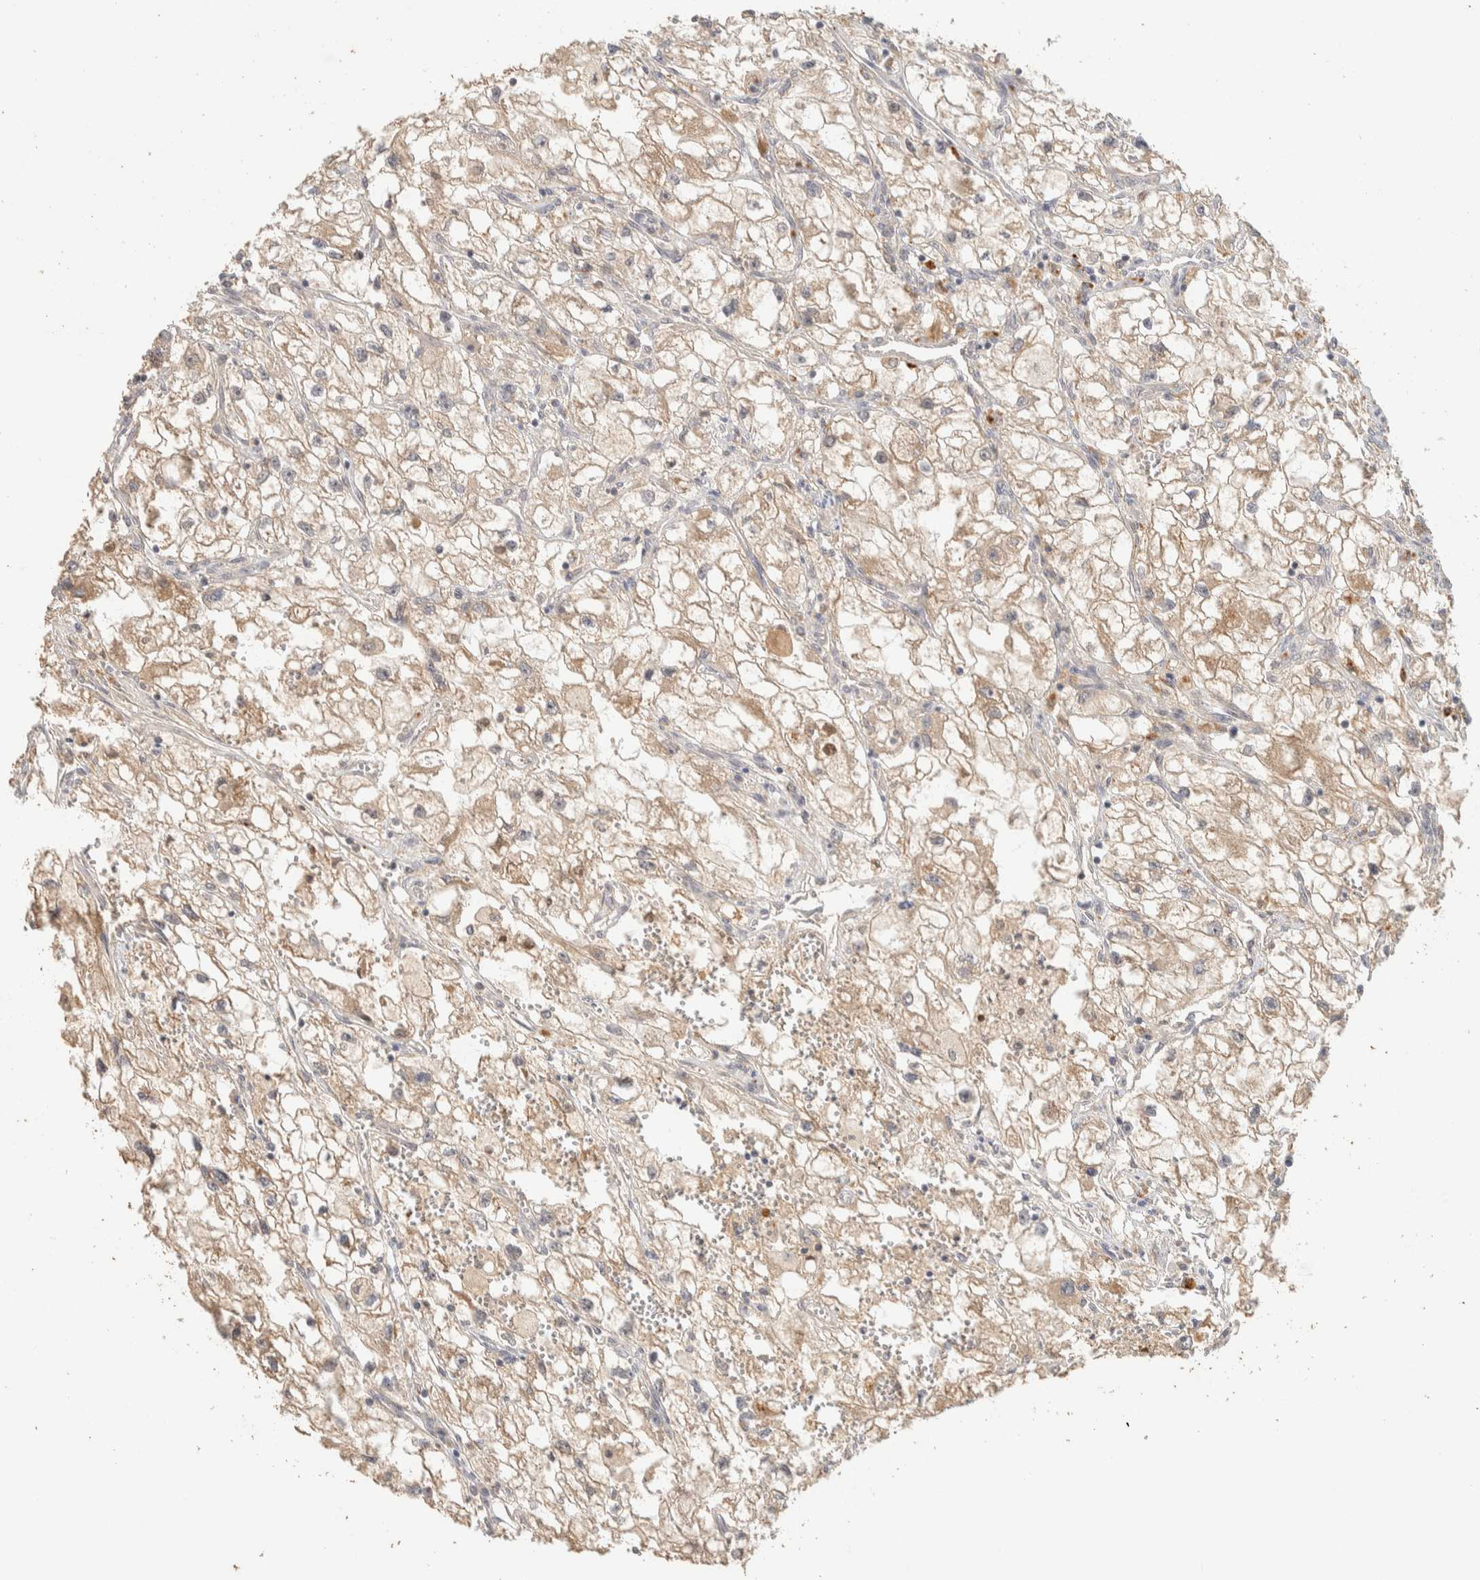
{"staining": {"intensity": "weak", "quantity": ">75%", "location": "cytoplasmic/membranous"}, "tissue": "renal cancer", "cell_type": "Tumor cells", "image_type": "cancer", "snomed": [{"axis": "morphology", "description": "Adenocarcinoma, NOS"}, {"axis": "topography", "description": "Kidney"}], "caption": "High-power microscopy captured an immunohistochemistry micrograph of renal cancer, revealing weak cytoplasmic/membranous staining in about >75% of tumor cells. Using DAB (brown) and hematoxylin (blue) stains, captured at high magnification using brightfield microscopy.", "gene": "ITPA", "patient": {"sex": "female", "age": 70}}